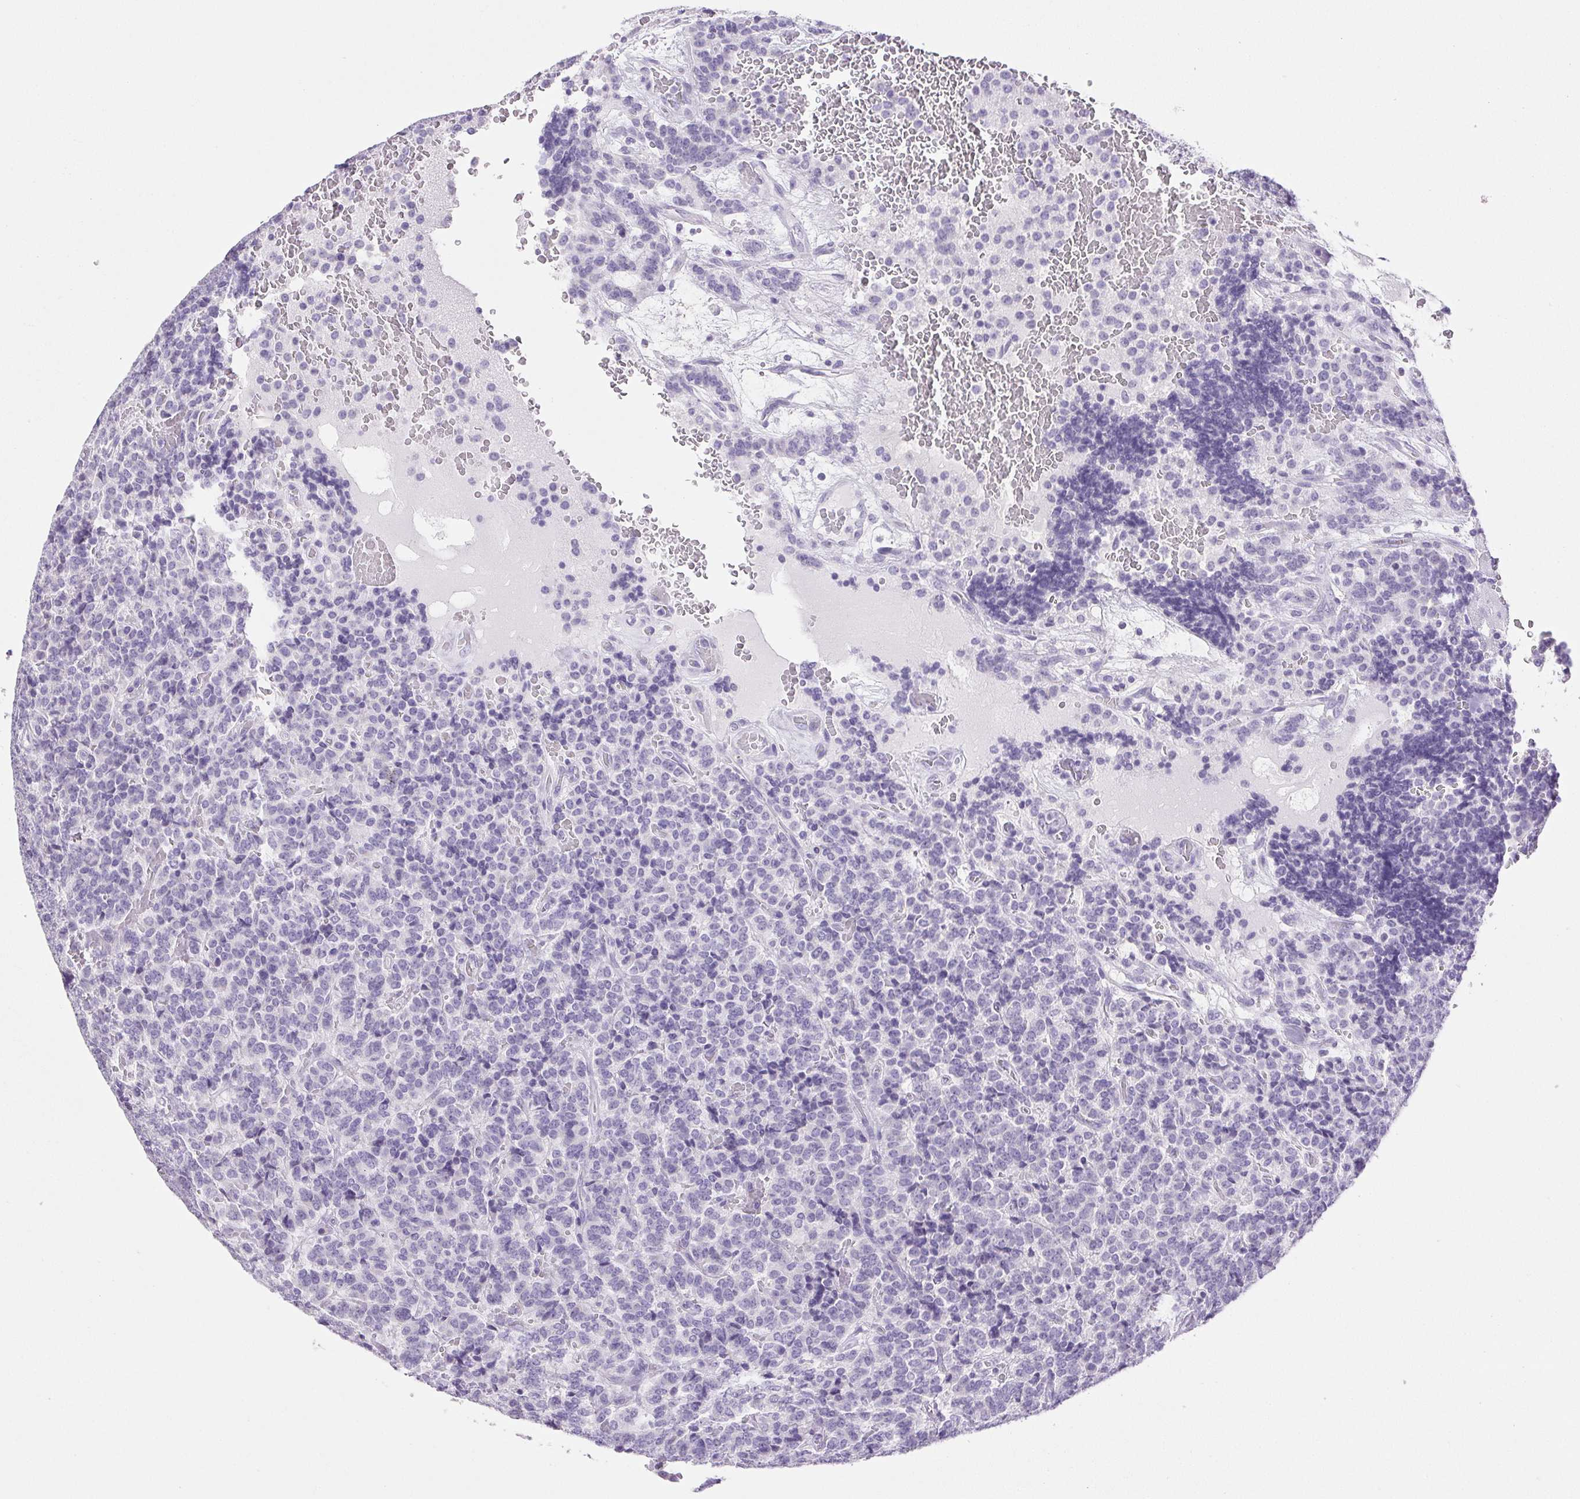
{"staining": {"intensity": "negative", "quantity": "none", "location": "none"}, "tissue": "carcinoid", "cell_type": "Tumor cells", "image_type": "cancer", "snomed": [{"axis": "morphology", "description": "Carcinoid, malignant, NOS"}, {"axis": "topography", "description": "Pancreas"}], "caption": "Immunohistochemical staining of human malignant carcinoid reveals no significant positivity in tumor cells. Brightfield microscopy of IHC stained with DAB (3,3'-diaminobenzidine) (brown) and hematoxylin (blue), captured at high magnification.", "gene": "HLA-G", "patient": {"sex": "male", "age": 36}}